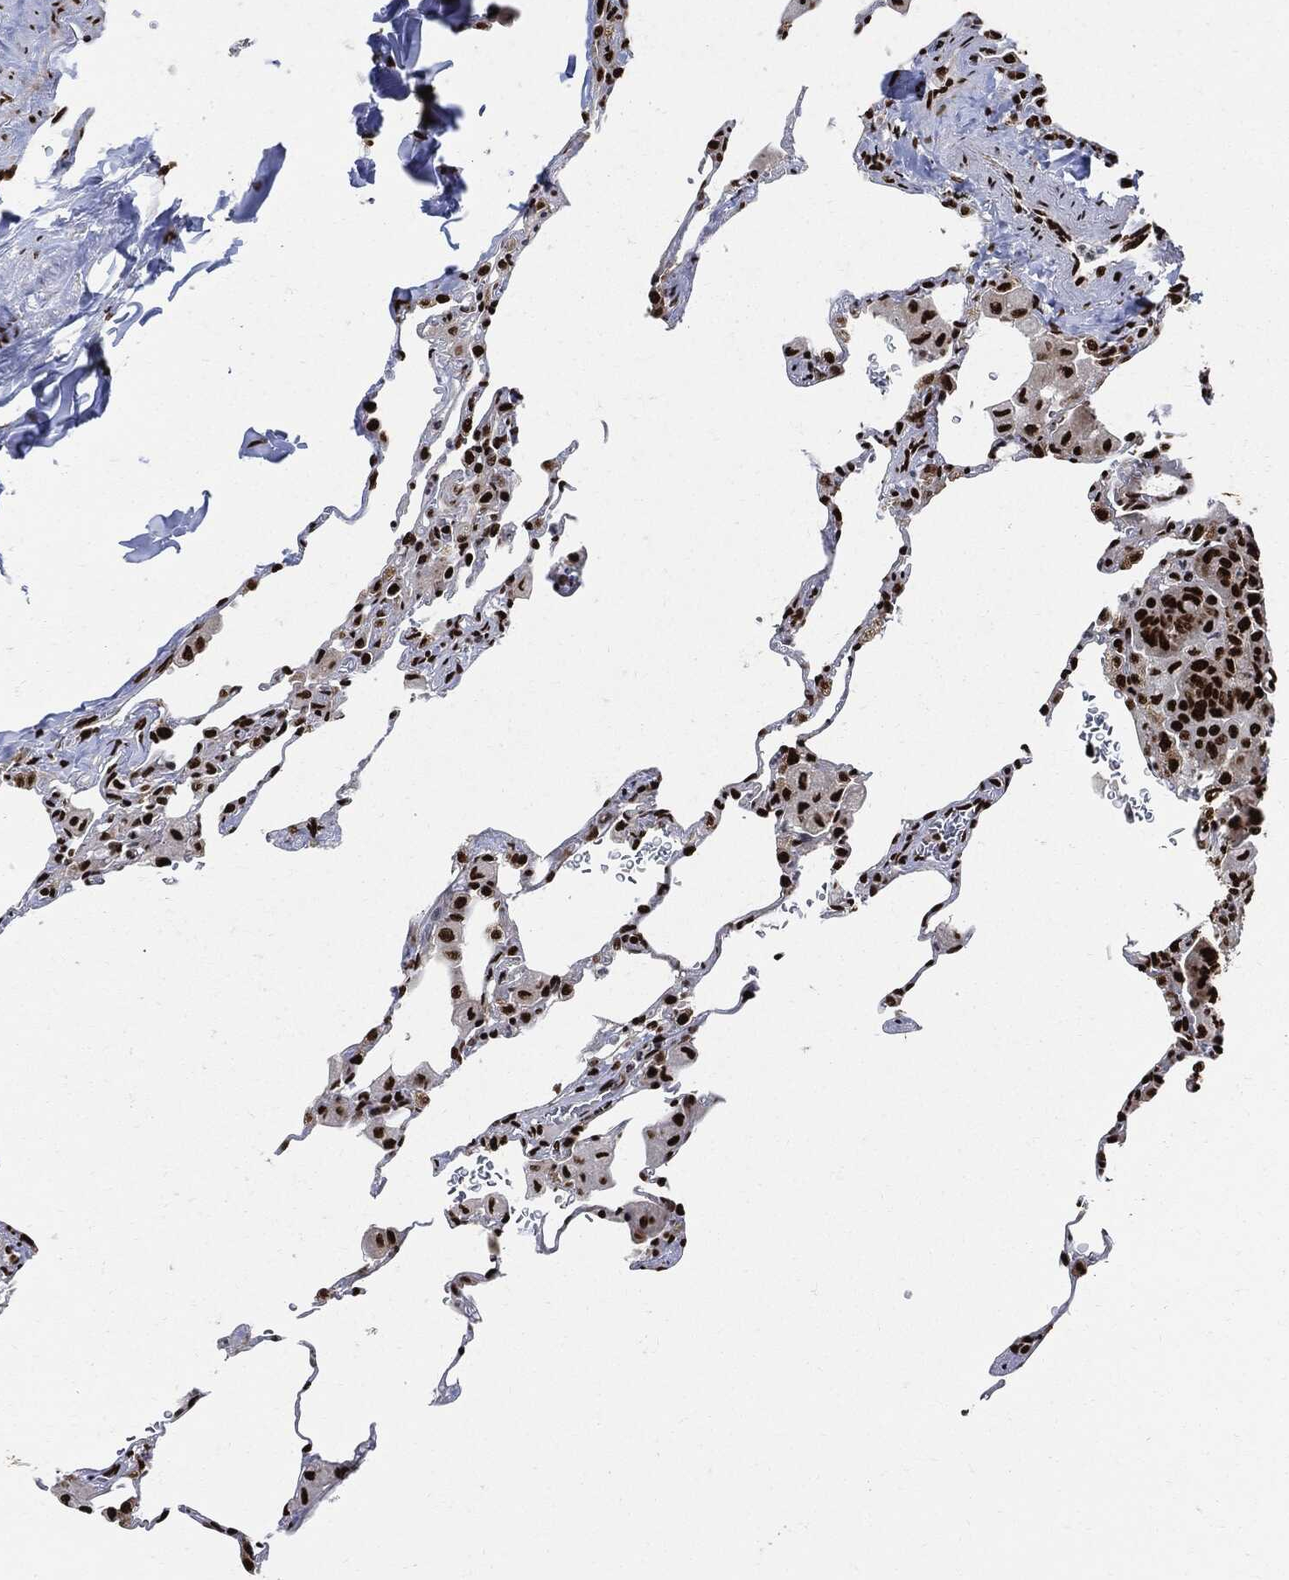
{"staining": {"intensity": "strong", "quantity": ">75%", "location": "nuclear"}, "tissue": "lung", "cell_type": "Alveolar cells", "image_type": "normal", "snomed": [{"axis": "morphology", "description": "Normal tissue, NOS"}, {"axis": "morphology", "description": "Adenocarcinoma, metastatic, NOS"}, {"axis": "topography", "description": "Lung"}], "caption": "The photomicrograph displays immunohistochemical staining of unremarkable lung. There is strong nuclear positivity is seen in approximately >75% of alveolar cells.", "gene": "RECQL", "patient": {"sex": "male", "age": 45}}